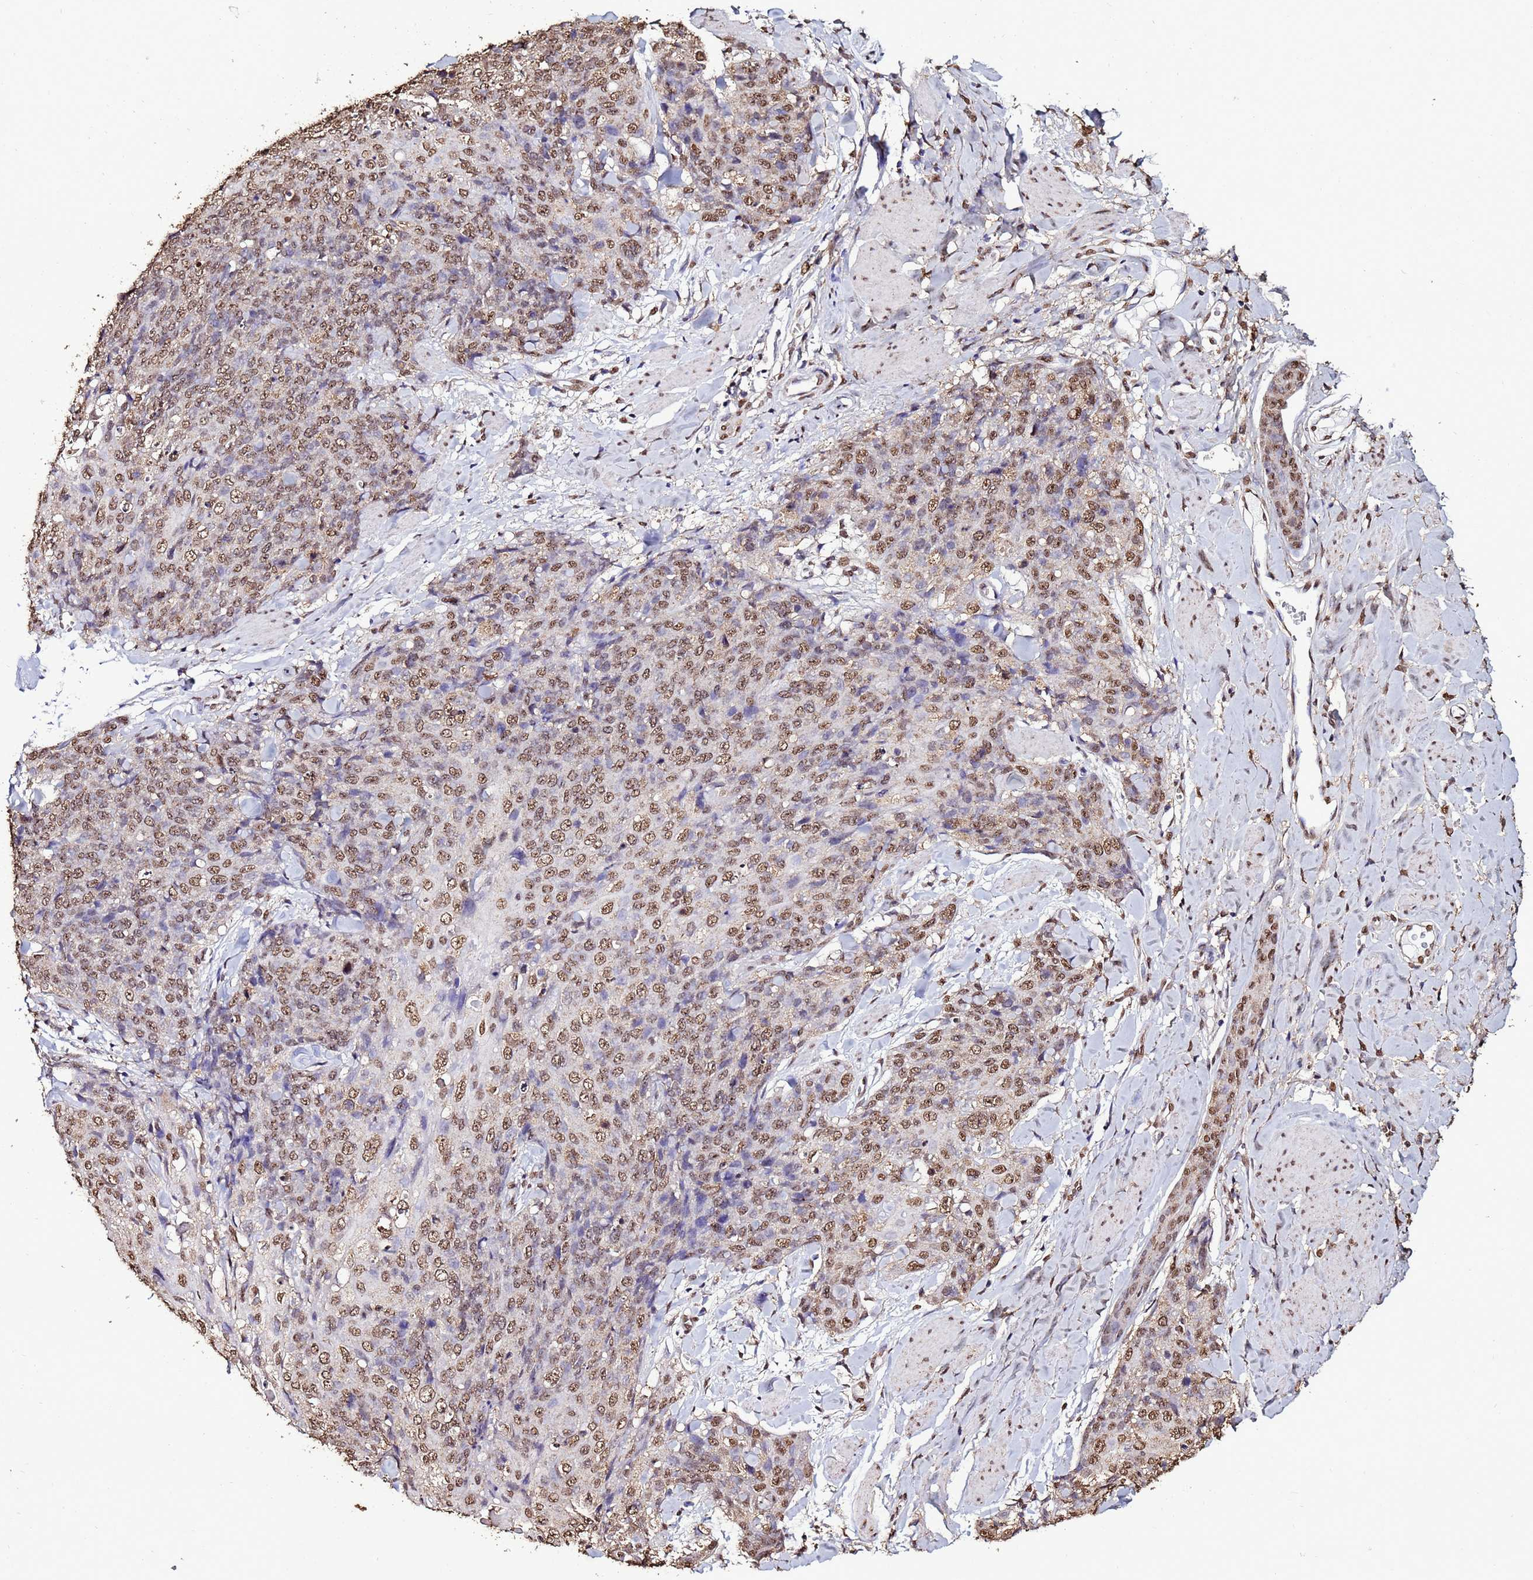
{"staining": {"intensity": "moderate", "quantity": ">75%", "location": "nuclear"}, "tissue": "skin cancer", "cell_type": "Tumor cells", "image_type": "cancer", "snomed": [{"axis": "morphology", "description": "Squamous cell carcinoma, NOS"}, {"axis": "topography", "description": "Skin"}, {"axis": "topography", "description": "Vulva"}], "caption": "Immunohistochemistry staining of squamous cell carcinoma (skin), which displays medium levels of moderate nuclear staining in approximately >75% of tumor cells indicating moderate nuclear protein expression. The staining was performed using DAB (brown) for protein detection and nuclei were counterstained in hematoxylin (blue).", "gene": "TRIP6", "patient": {"sex": "female", "age": 85}}